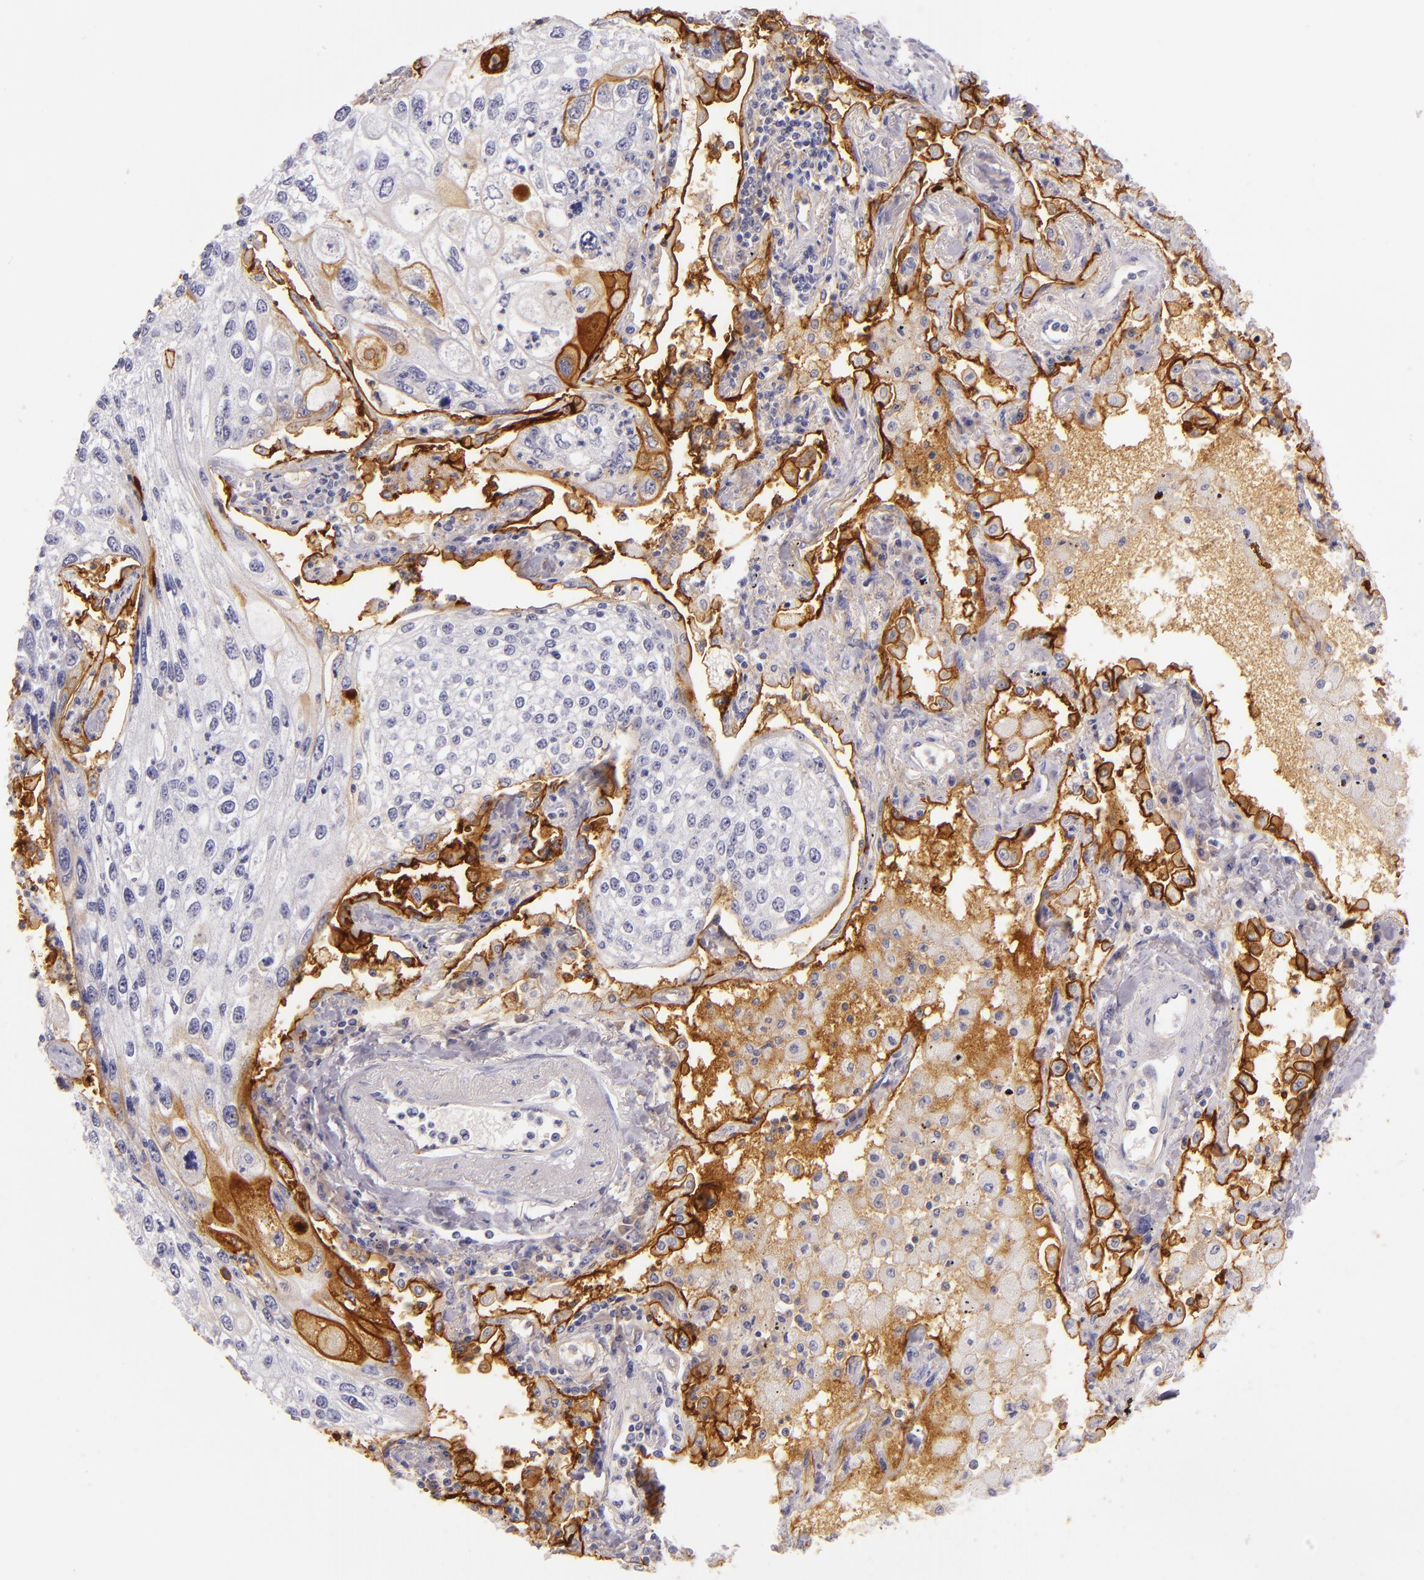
{"staining": {"intensity": "negative", "quantity": "none", "location": "none"}, "tissue": "lung cancer", "cell_type": "Tumor cells", "image_type": "cancer", "snomed": [{"axis": "morphology", "description": "Squamous cell carcinoma, NOS"}, {"axis": "topography", "description": "Lung"}], "caption": "Immunohistochemical staining of lung cancer demonstrates no significant staining in tumor cells.", "gene": "ICAM1", "patient": {"sex": "male", "age": 75}}